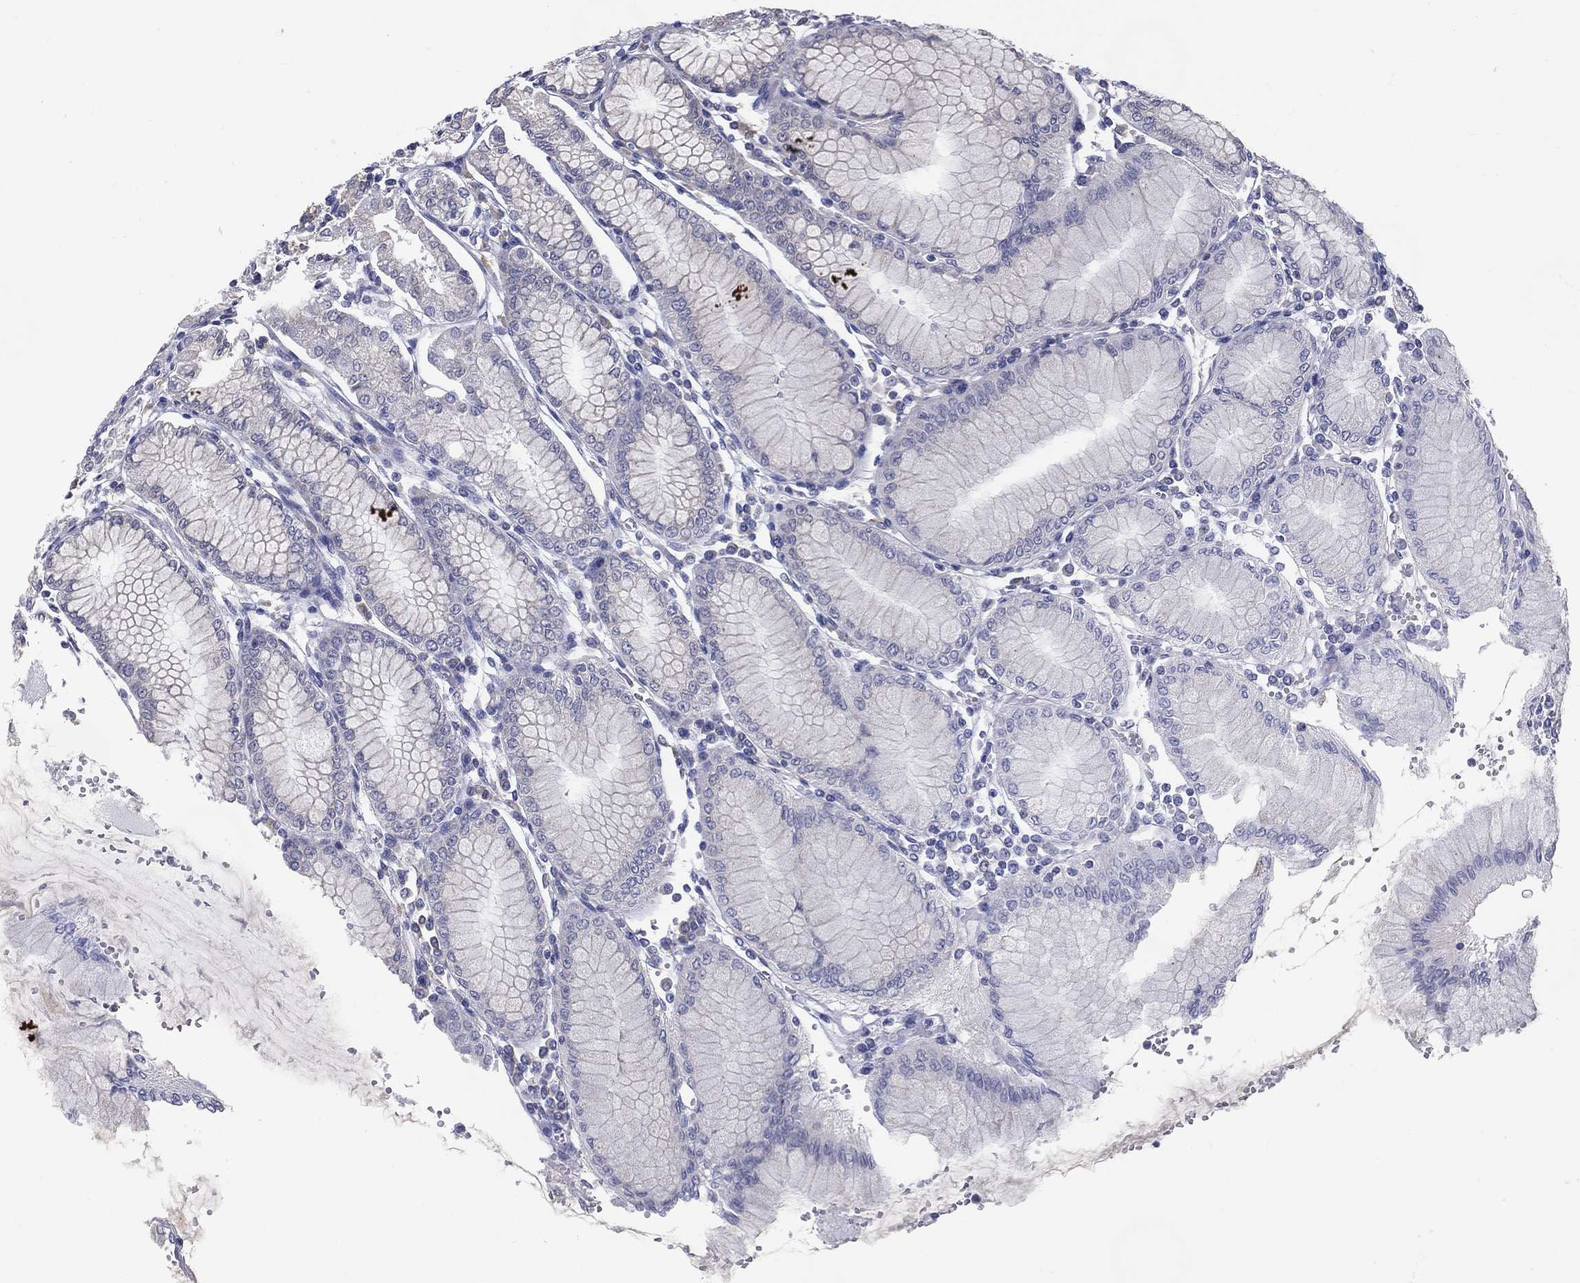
{"staining": {"intensity": "negative", "quantity": "none", "location": "none"}, "tissue": "stomach", "cell_type": "Glandular cells", "image_type": "normal", "snomed": [{"axis": "morphology", "description": "Normal tissue, NOS"}, {"axis": "topography", "description": "Skeletal muscle"}, {"axis": "topography", "description": "Stomach"}], "caption": "This histopathology image is of unremarkable stomach stained with IHC to label a protein in brown with the nuclei are counter-stained blue. There is no positivity in glandular cells.", "gene": "C19orf18", "patient": {"sex": "female", "age": 57}}